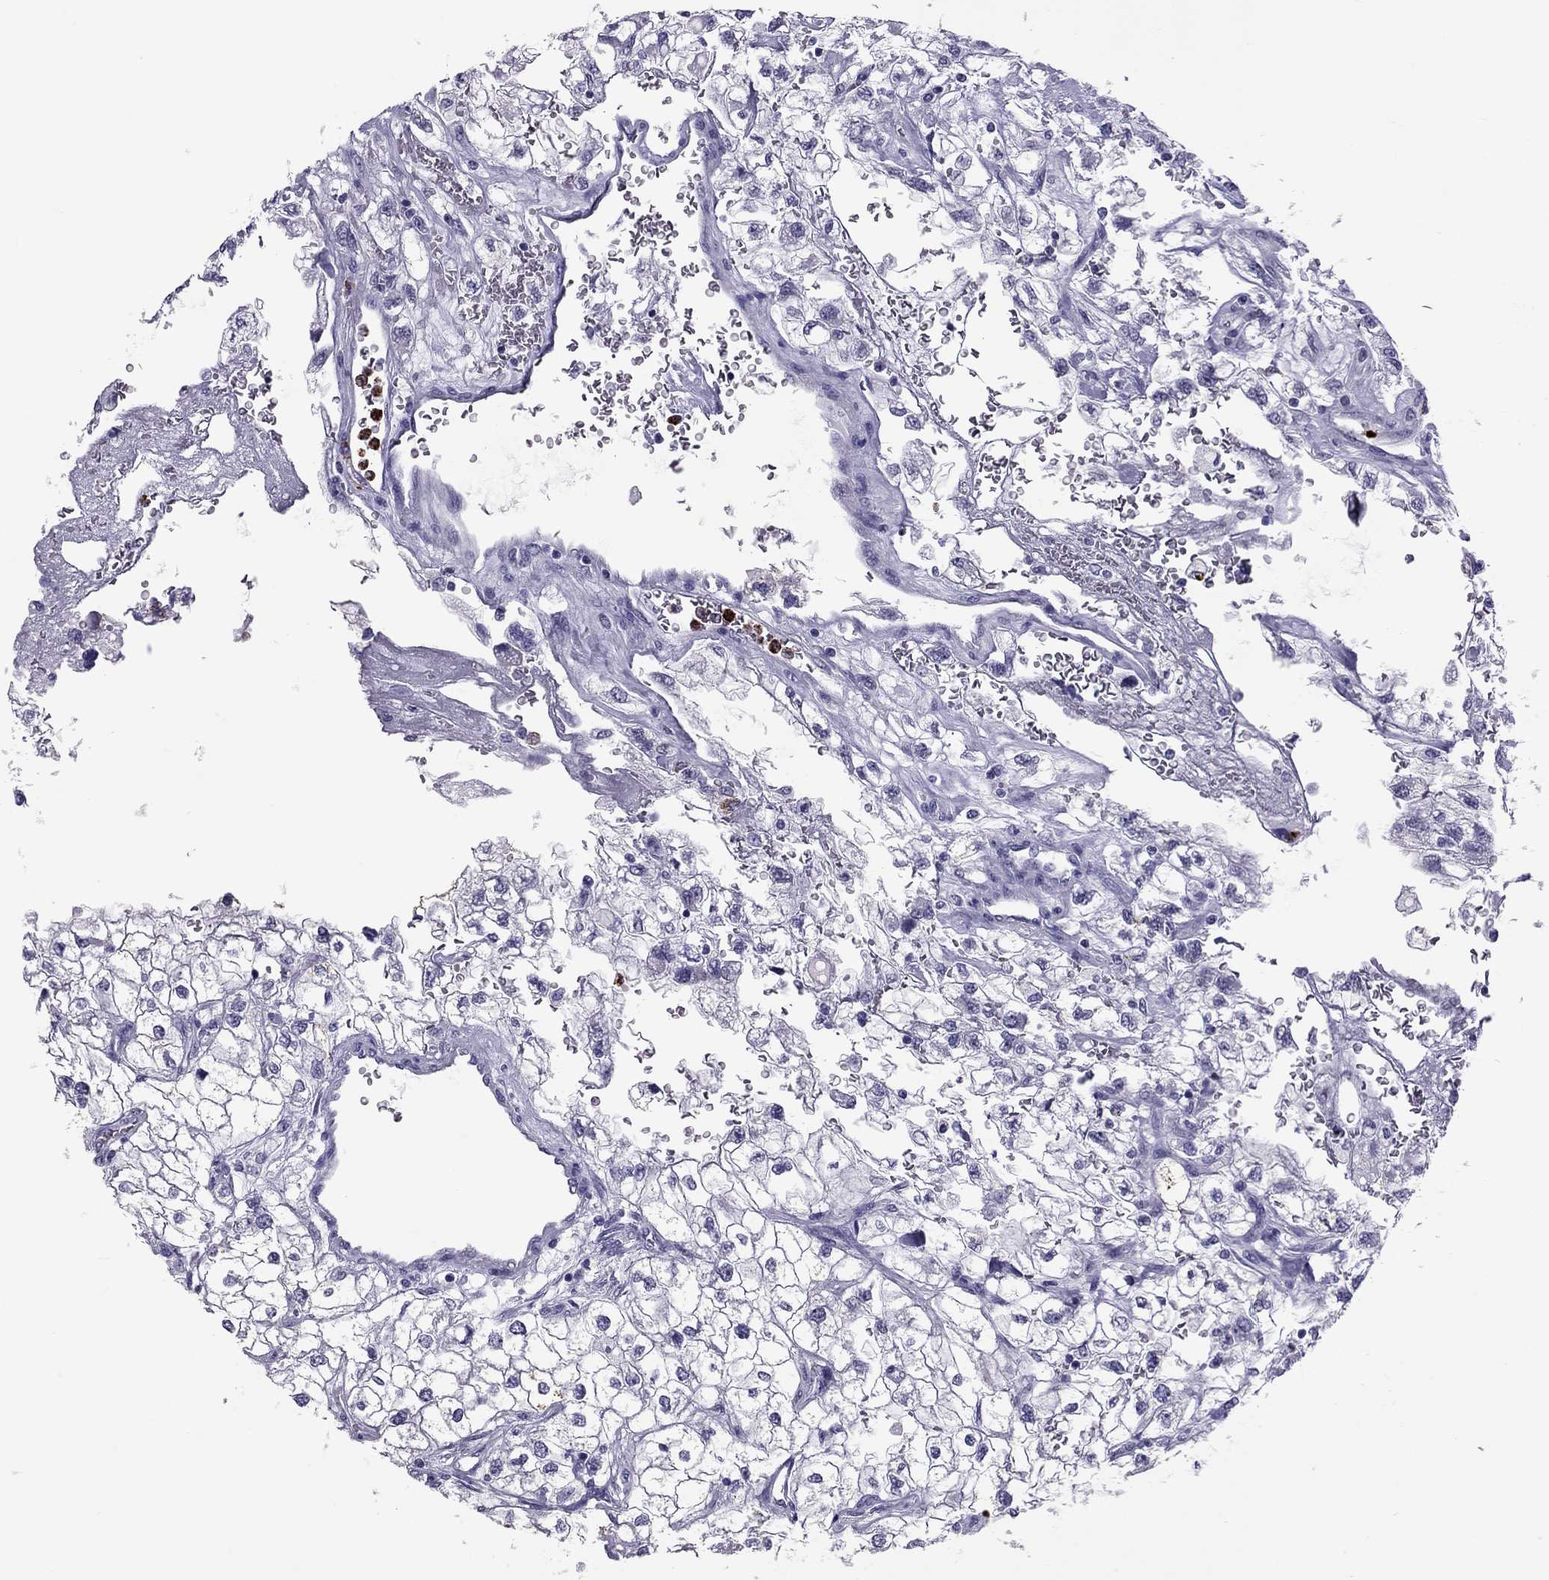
{"staining": {"intensity": "weak", "quantity": "<25%", "location": "cytoplasmic/membranous"}, "tissue": "renal cancer", "cell_type": "Tumor cells", "image_type": "cancer", "snomed": [{"axis": "morphology", "description": "Adenocarcinoma, NOS"}, {"axis": "topography", "description": "Kidney"}], "caption": "The image reveals no staining of tumor cells in renal cancer. Brightfield microscopy of immunohistochemistry (IHC) stained with DAB (3,3'-diaminobenzidine) (brown) and hematoxylin (blue), captured at high magnification.", "gene": "CCL27", "patient": {"sex": "male", "age": 59}}